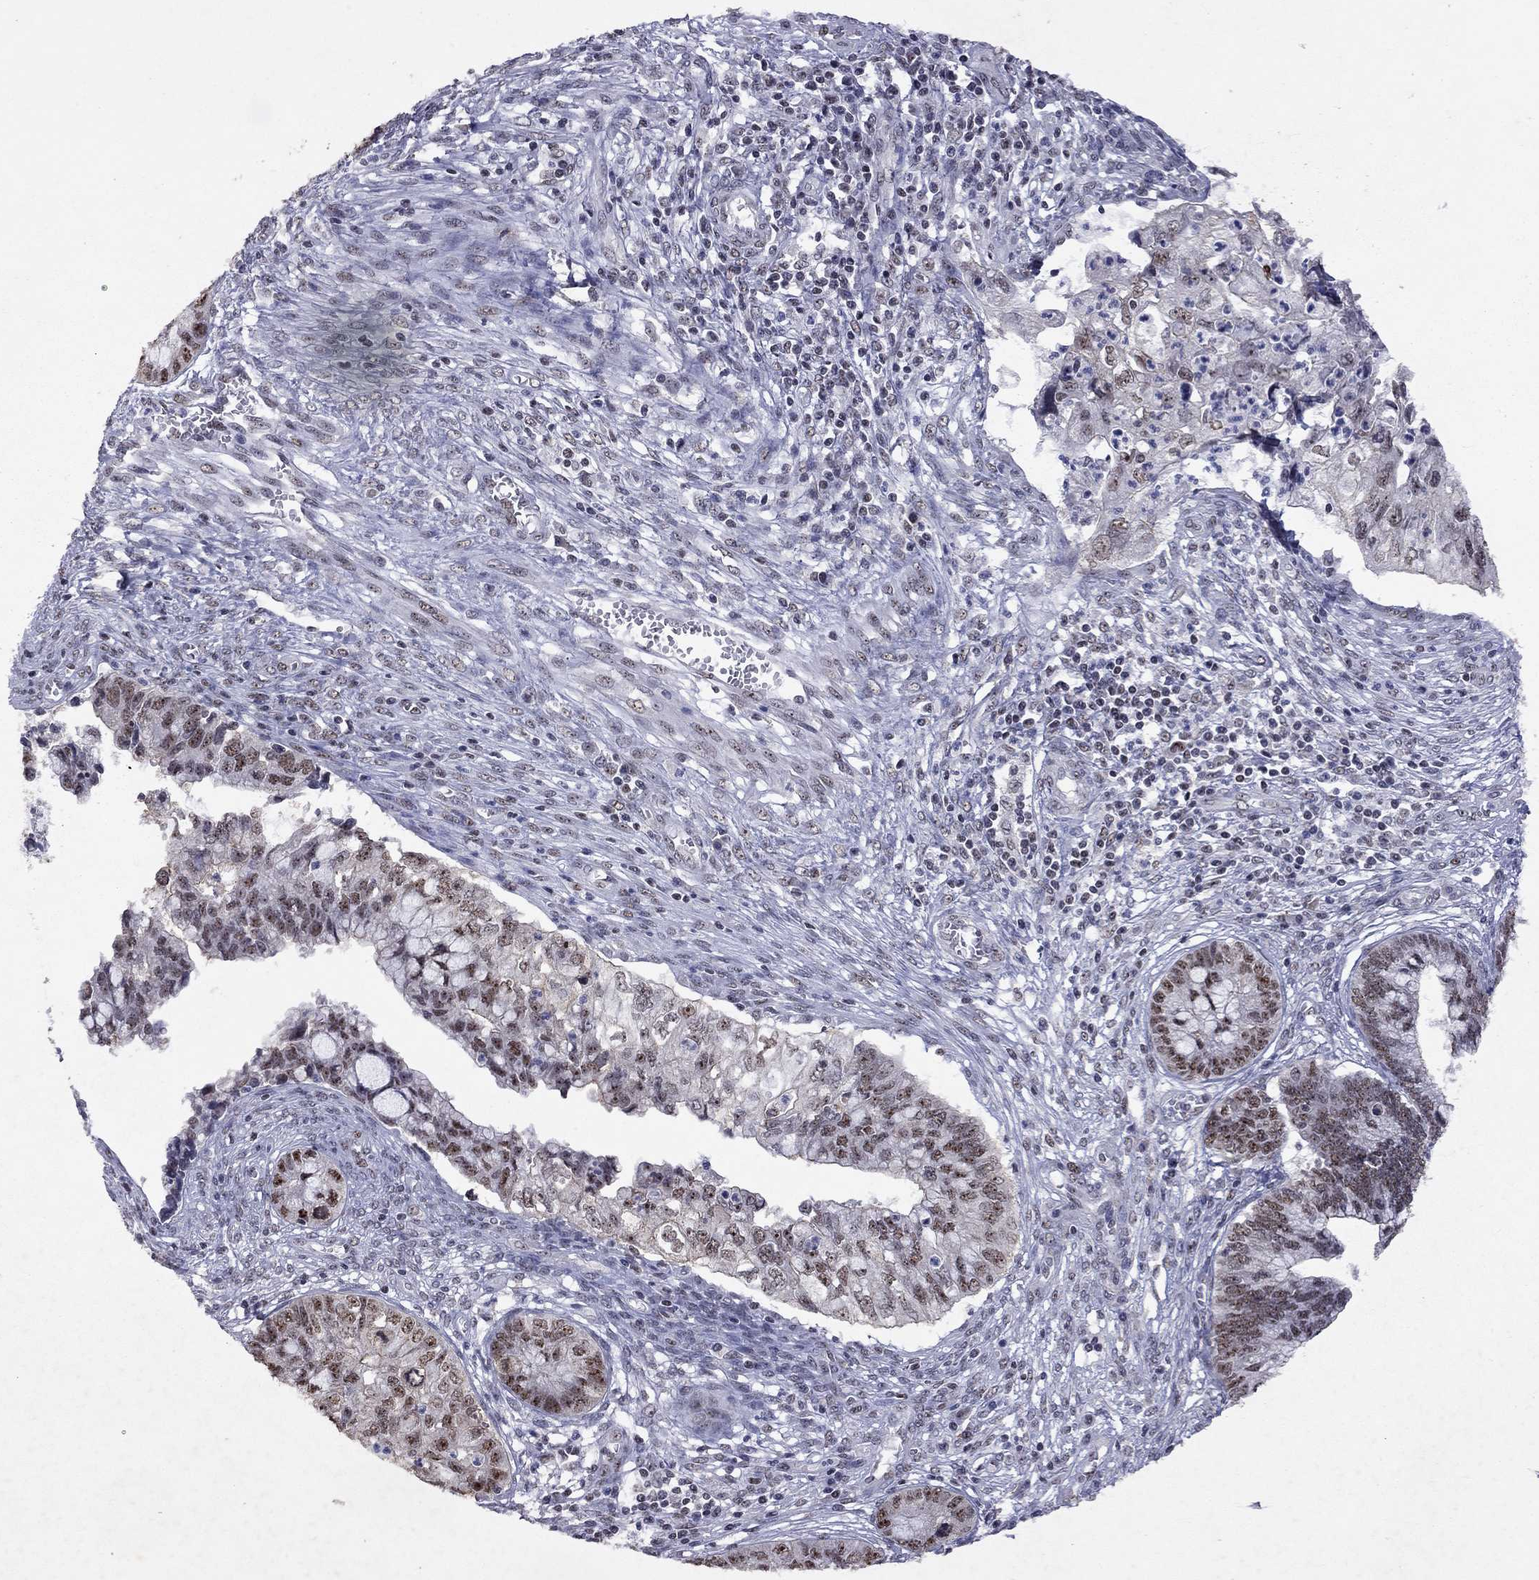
{"staining": {"intensity": "moderate", "quantity": ">75%", "location": "nuclear"}, "tissue": "cervical cancer", "cell_type": "Tumor cells", "image_type": "cancer", "snomed": [{"axis": "morphology", "description": "Adenocarcinoma, NOS"}, {"axis": "topography", "description": "Cervix"}], "caption": "The histopathology image exhibits staining of cervical cancer (adenocarcinoma), revealing moderate nuclear protein expression (brown color) within tumor cells. The staining is performed using DAB brown chromogen to label protein expression. The nuclei are counter-stained blue using hematoxylin.", "gene": "SPOUT1", "patient": {"sex": "female", "age": 44}}